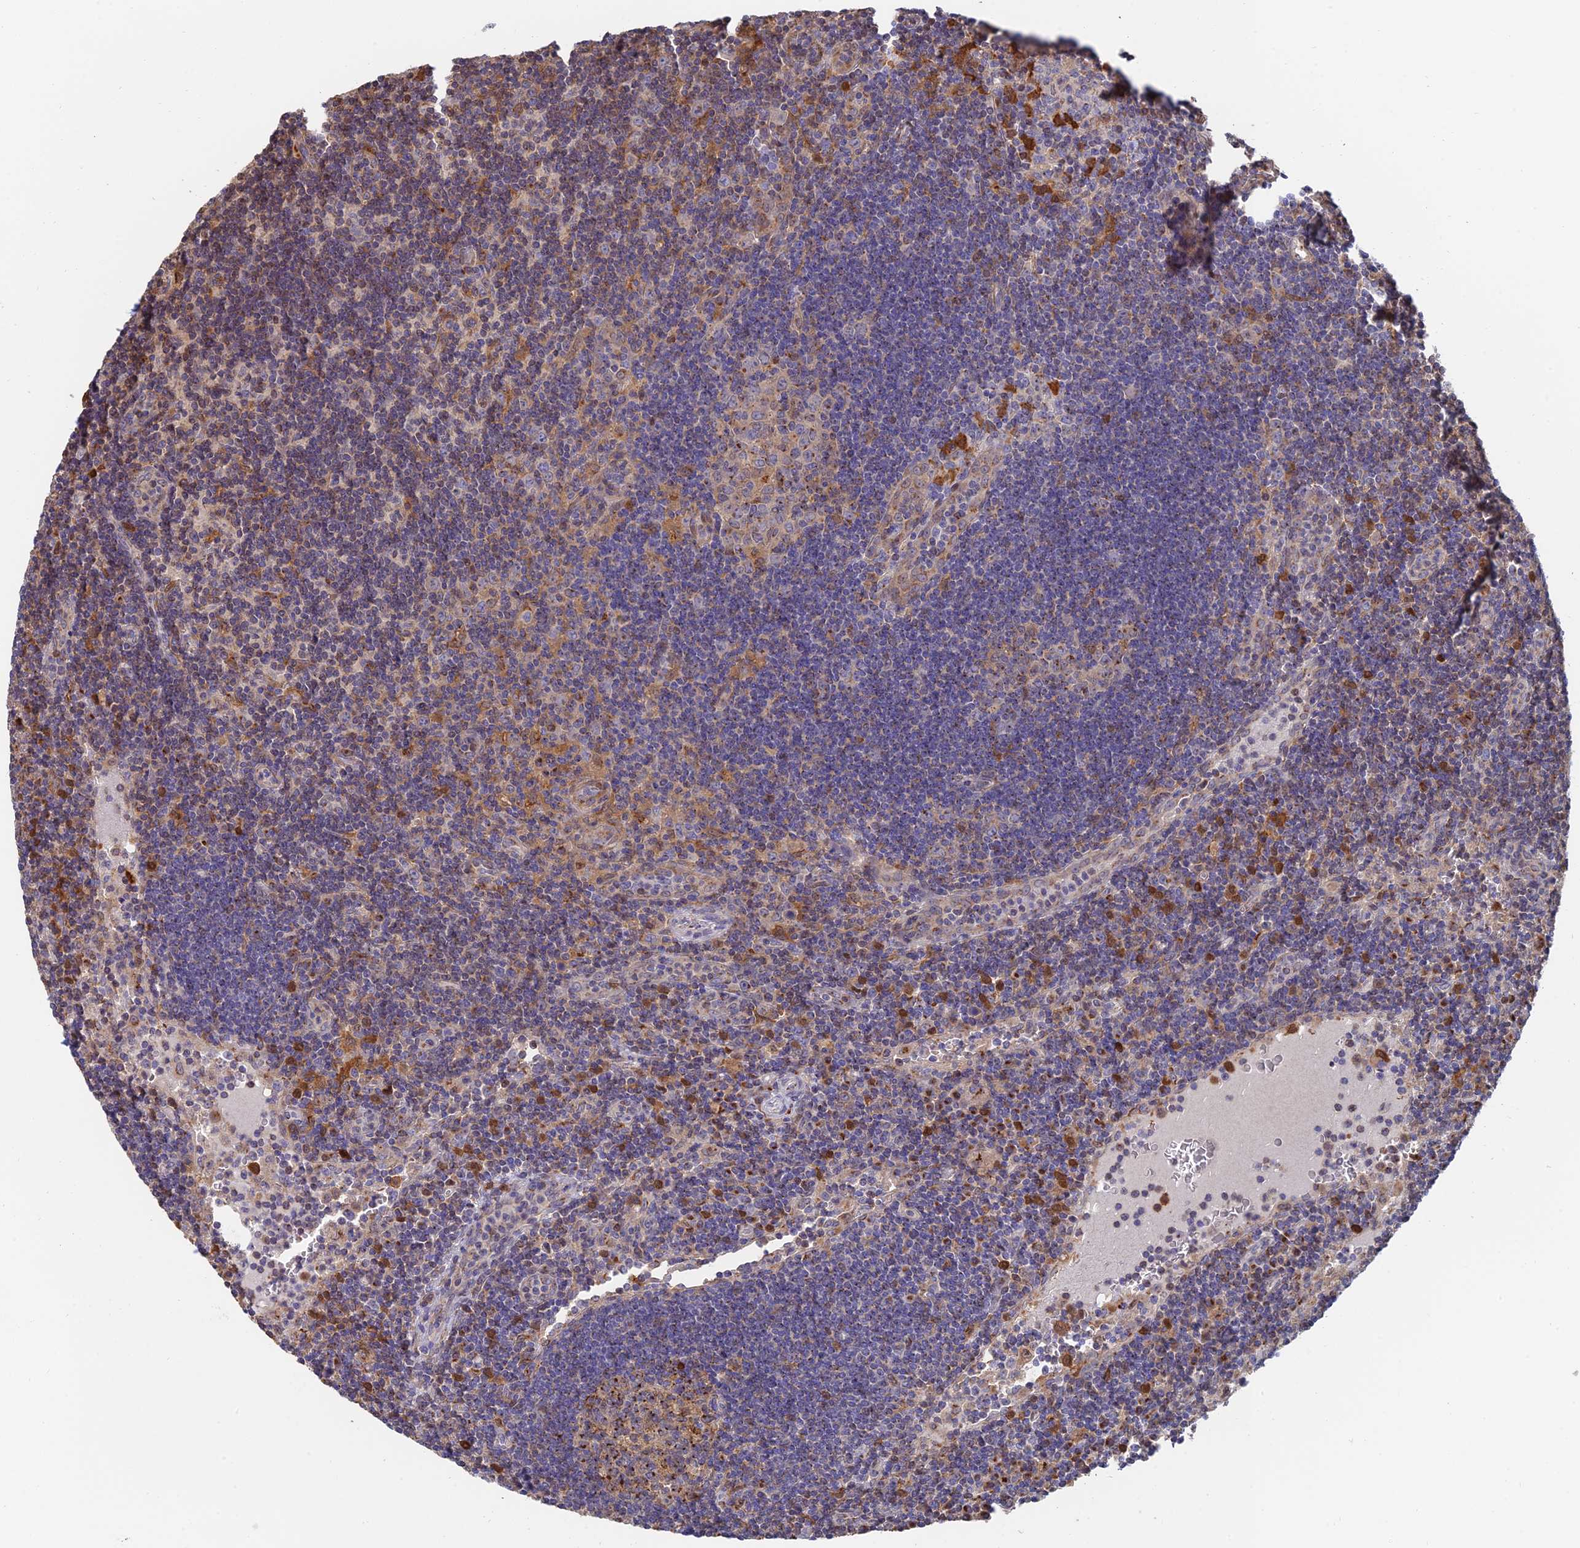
{"staining": {"intensity": "moderate", "quantity": "25%-75%", "location": "cytoplasmic/membranous"}, "tissue": "lymph node", "cell_type": "Germinal center cells", "image_type": "normal", "snomed": [{"axis": "morphology", "description": "Normal tissue, NOS"}, {"axis": "topography", "description": "Lymph node"}], "caption": "DAB (3,3'-diaminobenzidine) immunohistochemical staining of normal lymph node displays moderate cytoplasmic/membranous protein staining in approximately 25%-75% of germinal center cells. The staining was performed using DAB, with brown indicating positive protein expression. Nuclei are stained blue with hematoxylin.", "gene": "ENSG00000267561", "patient": {"sex": "female", "age": 32}}